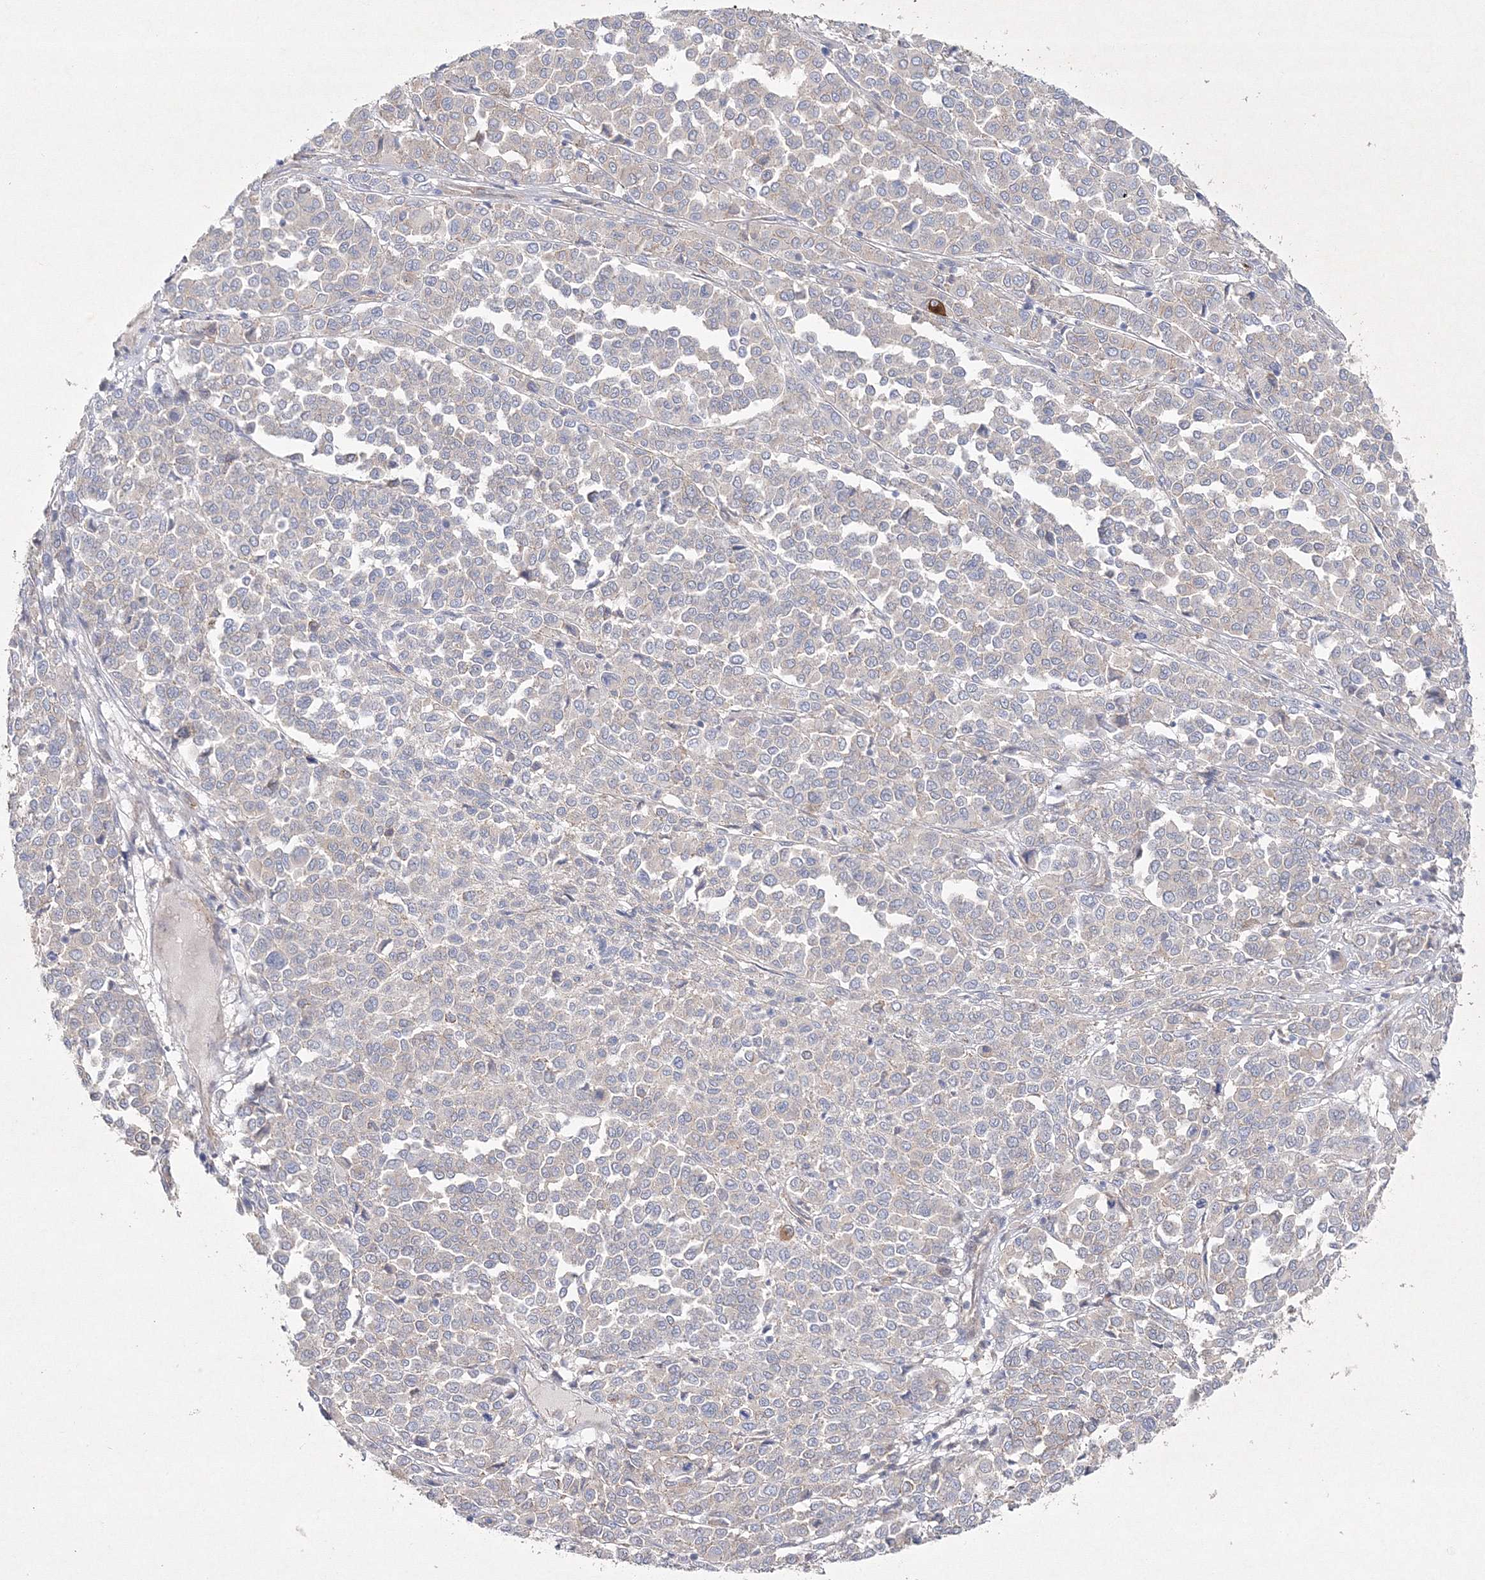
{"staining": {"intensity": "negative", "quantity": "none", "location": "none"}, "tissue": "melanoma", "cell_type": "Tumor cells", "image_type": "cancer", "snomed": [{"axis": "morphology", "description": "Malignant melanoma, Metastatic site"}, {"axis": "topography", "description": "Pancreas"}], "caption": "Tumor cells show no significant expression in melanoma. (DAB immunohistochemistry (IHC), high magnification).", "gene": "NAA40", "patient": {"sex": "female", "age": 30}}